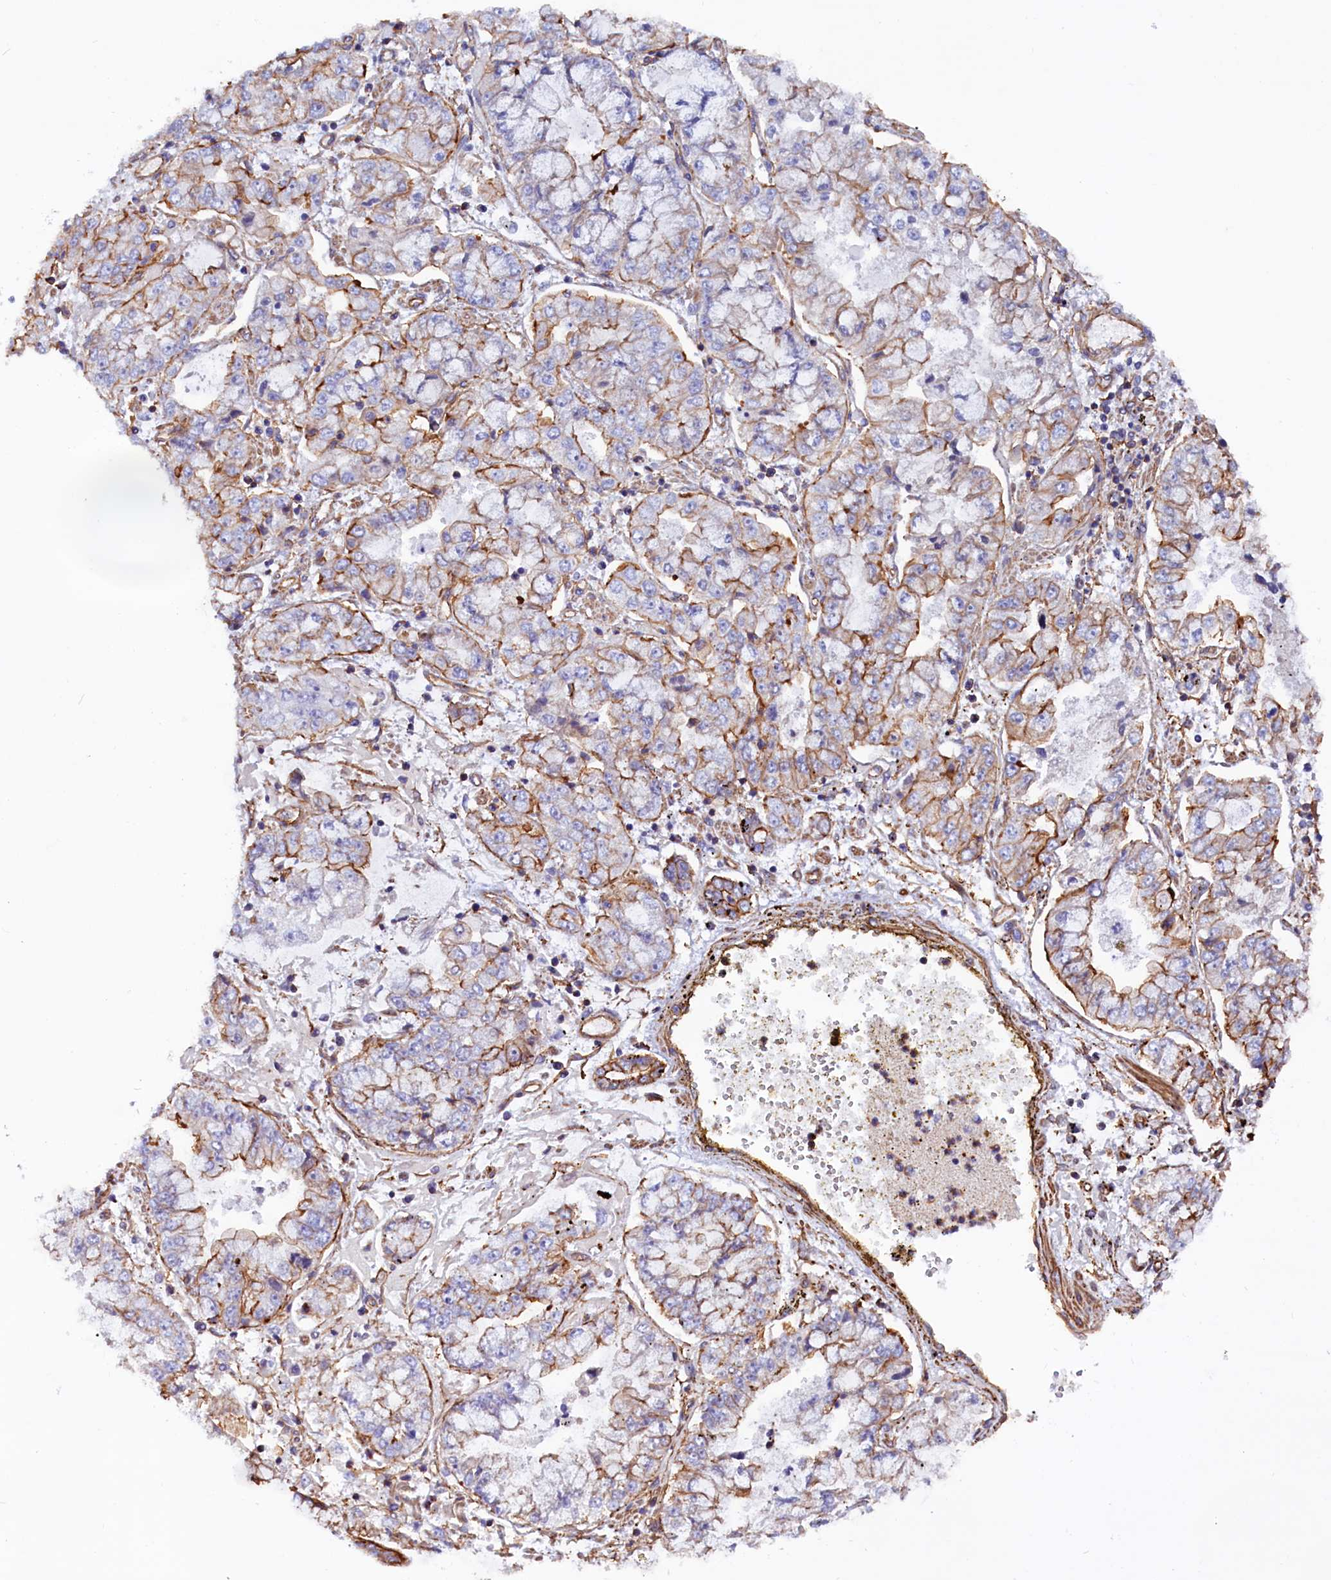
{"staining": {"intensity": "moderate", "quantity": "25%-75%", "location": "cytoplasmic/membranous"}, "tissue": "stomach cancer", "cell_type": "Tumor cells", "image_type": "cancer", "snomed": [{"axis": "morphology", "description": "Adenocarcinoma, NOS"}, {"axis": "topography", "description": "Stomach"}], "caption": "DAB (3,3'-diaminobenzidine) immunohistochemical staining of human stomach cancer exhibits moderate cytoplasmic/membranous protein expression in about 25%-75% of tumor cells. Immunohistochemistry stains the protein in brown and the nuclei are stained blue.", "gene": "ZNF749", "patient": {"sex": "male", "age": 76}}